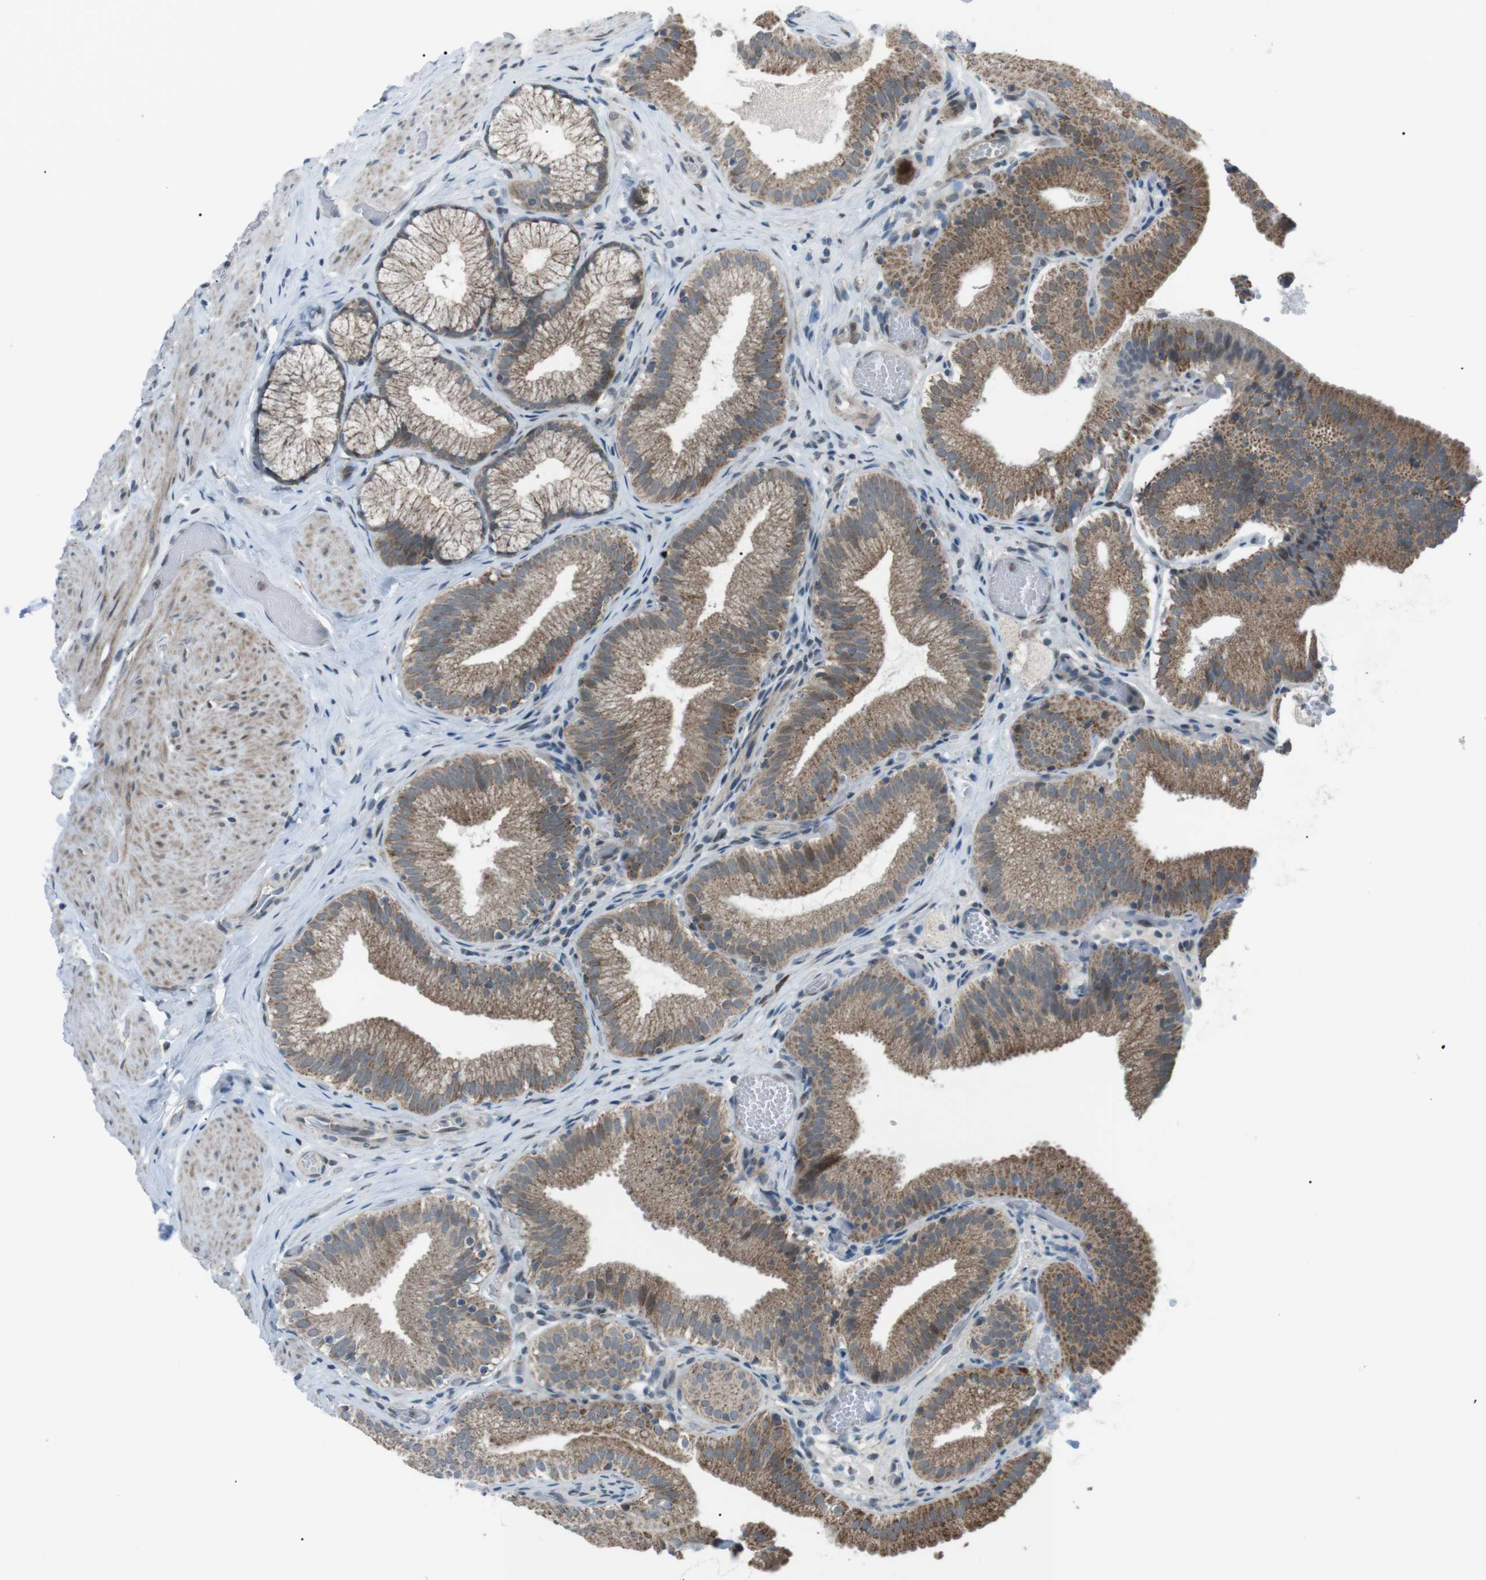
{"staining": {"intensity": "moderate", "quantity": ">75%", "location": "cytoplasmic/membranous"}, "tissue": "gallbladder", "cell_type": "Glandular cells", "image_type": "normal", "snomed": [{"axis": "morphology", "description": "Normal tissue, NOS"}, {"axis": "topography", "description": "Gallbladder"}], "caption": "A brown stain shows moderate cytoplasmic/membranous staining of a protein in glandular cells of unremarkable gallbladder.", "gene": "ARID5B", "patient": {"sex": "male", "age": 54}}